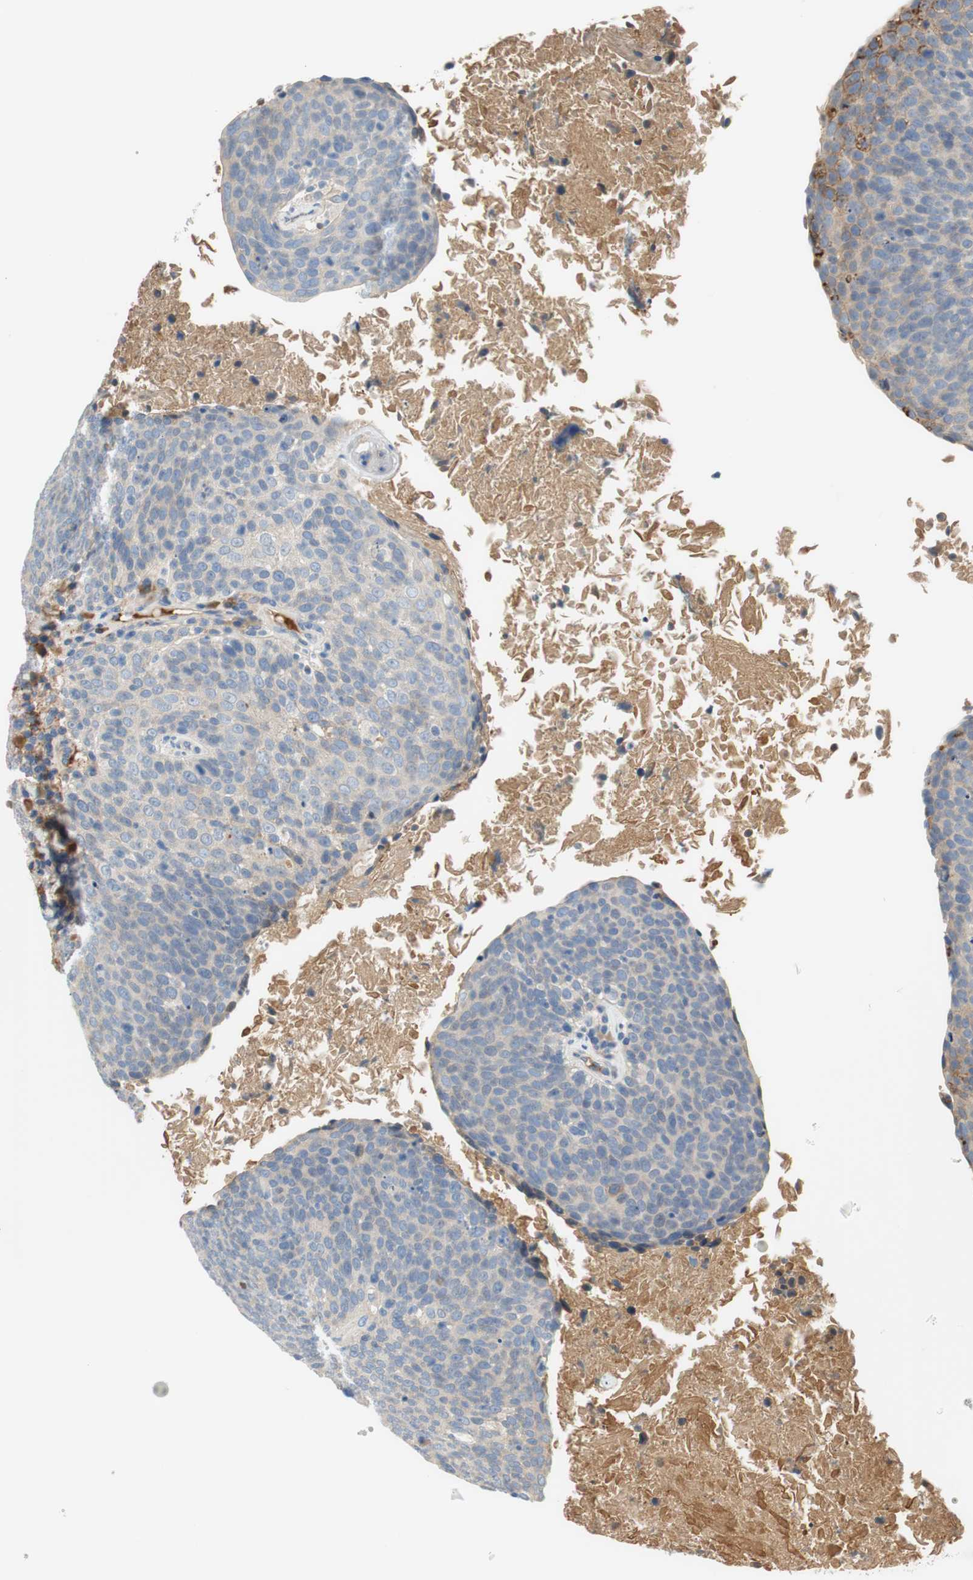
{"staining": {"intensity": "negative", "quantity": "none", "location": "none"}, "tissue": "head and neck cancer", "cell_type": "Tumor cells", "image_type": "cancer", "snomed": [{"axis": "morphology", "description": "Squamous cell carcinoma, NOS"}, {"axis": "morphology", "description": "Squamous cell carcinoma, metastatic, NOS"}, {"axis": "topography", "description": "Lymph node"}, {"axis": "topography", "description": "Head-Neck"}], "caption": "This is a photomicrograph of immunohistochemistry (IHC) staining of head and neck metastatic squamous cell carcinoma, which shows no positivity in tumor cells. The staining was performed using DAB to visualize the protein expression in brown, while the nuclei were stained in blue with hematoxylin (Magnification: 20x).", "gene": "C4A", "patient": {"sex": "male", "age": 62}}